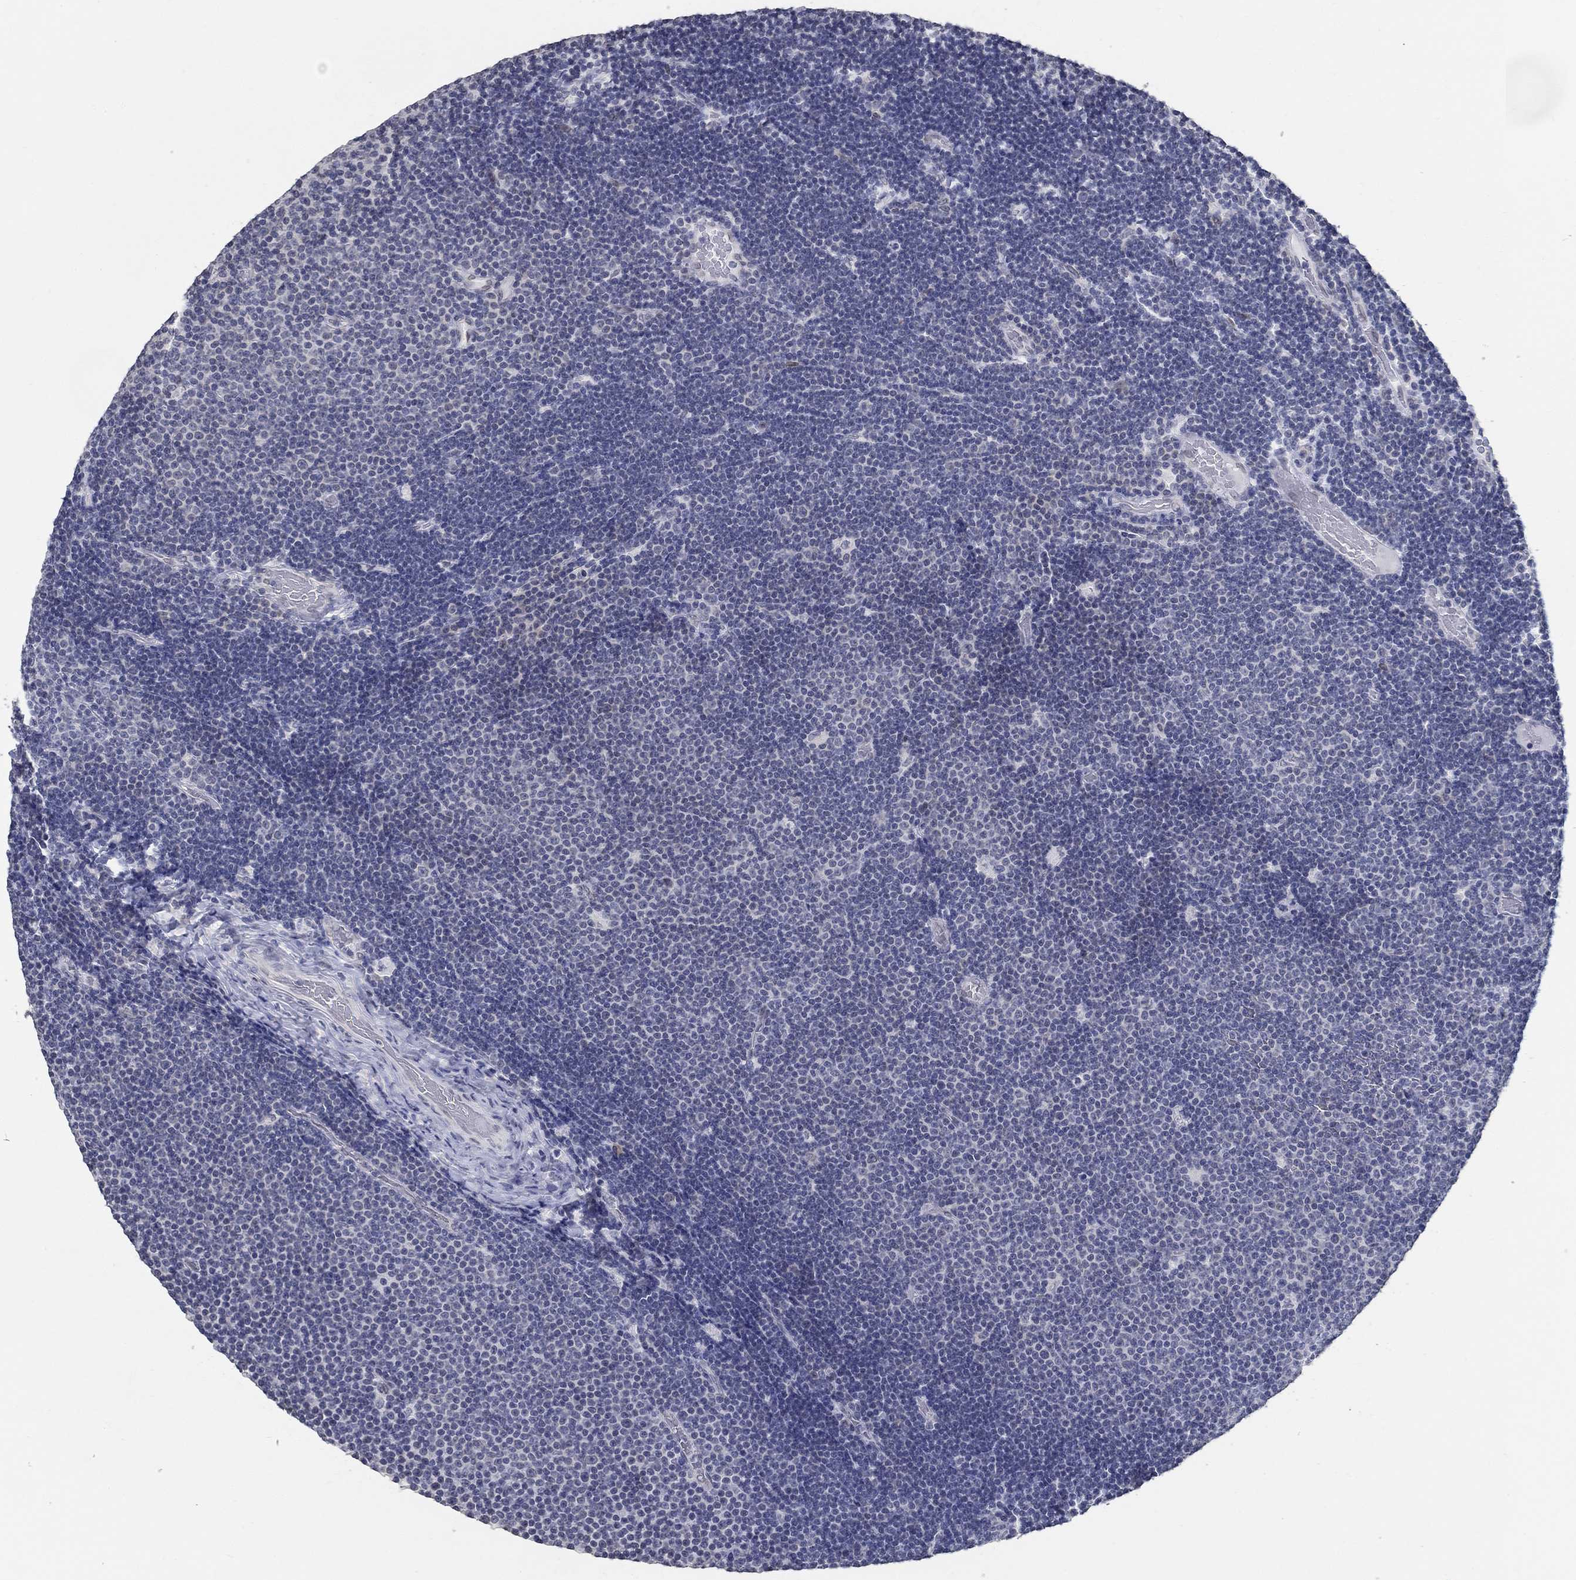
{"staining": {"intensity": "negative", "quantity": "none", "location": "none"}, "tissue": "lymphoma", "cell_type": "Tumor cells", "image_type": "cancer", "snomed": [{"axis": "morphology", "description": "Malignant lymphoma, non-Hodgkin's type, Low grade"}, {"axis": "topography", "description": "Brain"}], "caption": "The photomicrograph reveals no staining of tumor cells in malignant lymphoma, non-Hodgkin's type (low-grade).", "gene": "NUP155", "patient": {"sex": "female", "age": 66}}